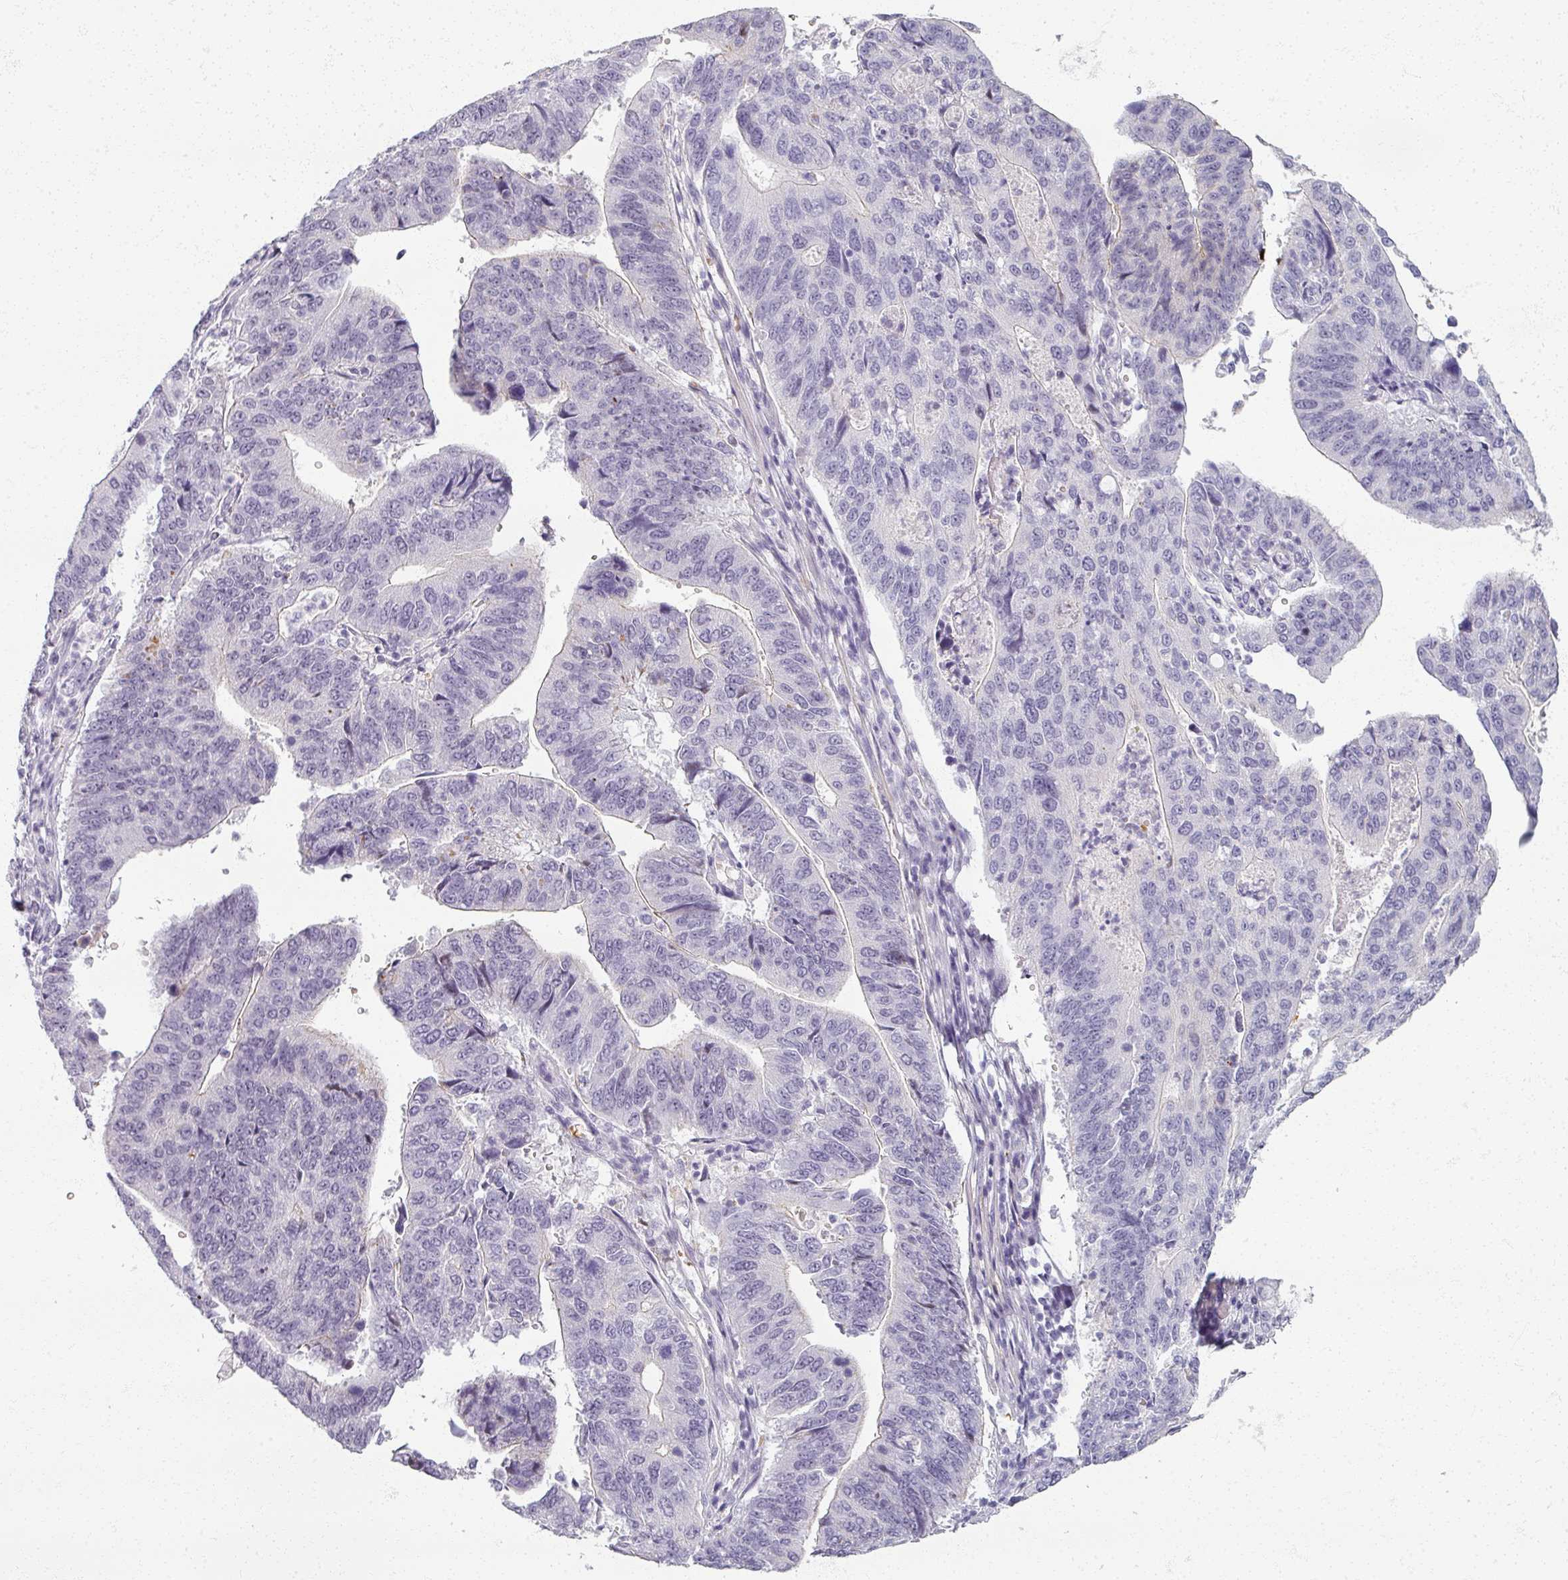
{"staining": {"intensity": "negative", "quantity": "none", "location": "none"}, "tissue": "stomach cancer", "cell_type": "Tumor cells", "image_type": "cancer", "snomed": [{"axis": "morphology", "description": "Adenocarcinoma, NOS"}, {"axis": "topography", "description": "Stomach"}], "caption": "High magnification brightfield microscopy of stomach cancer (adenocarcinoma) stained with DAB (brown) and counterstained with hematoxylin (blue): tumor cells show no significant positivity.", "gene": "RFPL2", "patient": {"sex": "male", "age": 59}}